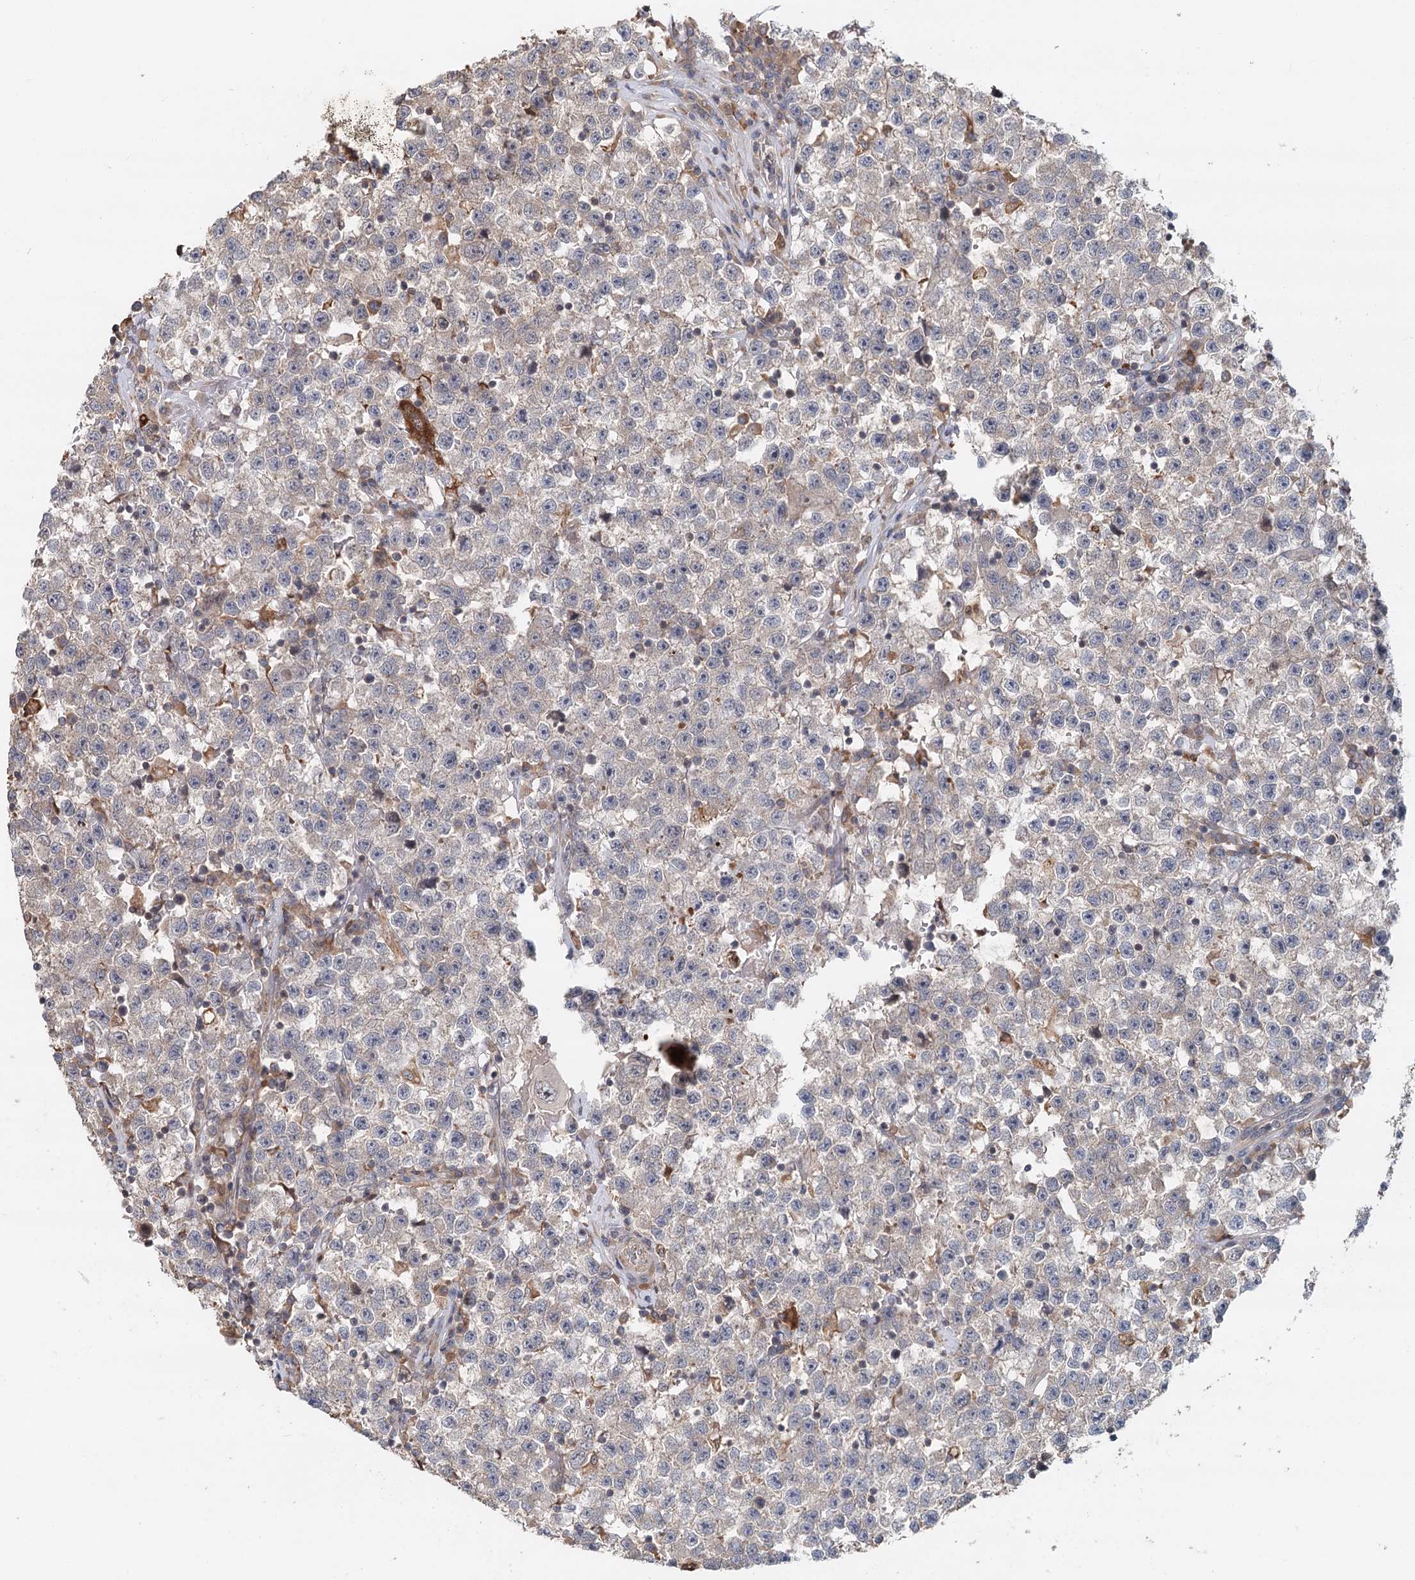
{"staining": {"intensity": "negative", "quantity": "none", "location": "none"}, "tissue": "testis cancer", "cell_type": "Tumor cells", "image_type": "cancer", "snomed": [{"axis": "morphology", "description": "Seminoma, NOS"}, {"axis": "topography", "description": "Testis"}], "caption": "A micrograph of human testis seminoma is negative for staining in tumor cells.", "gene": "RNF111", "patient": {"sex": "male", "age": 22}}